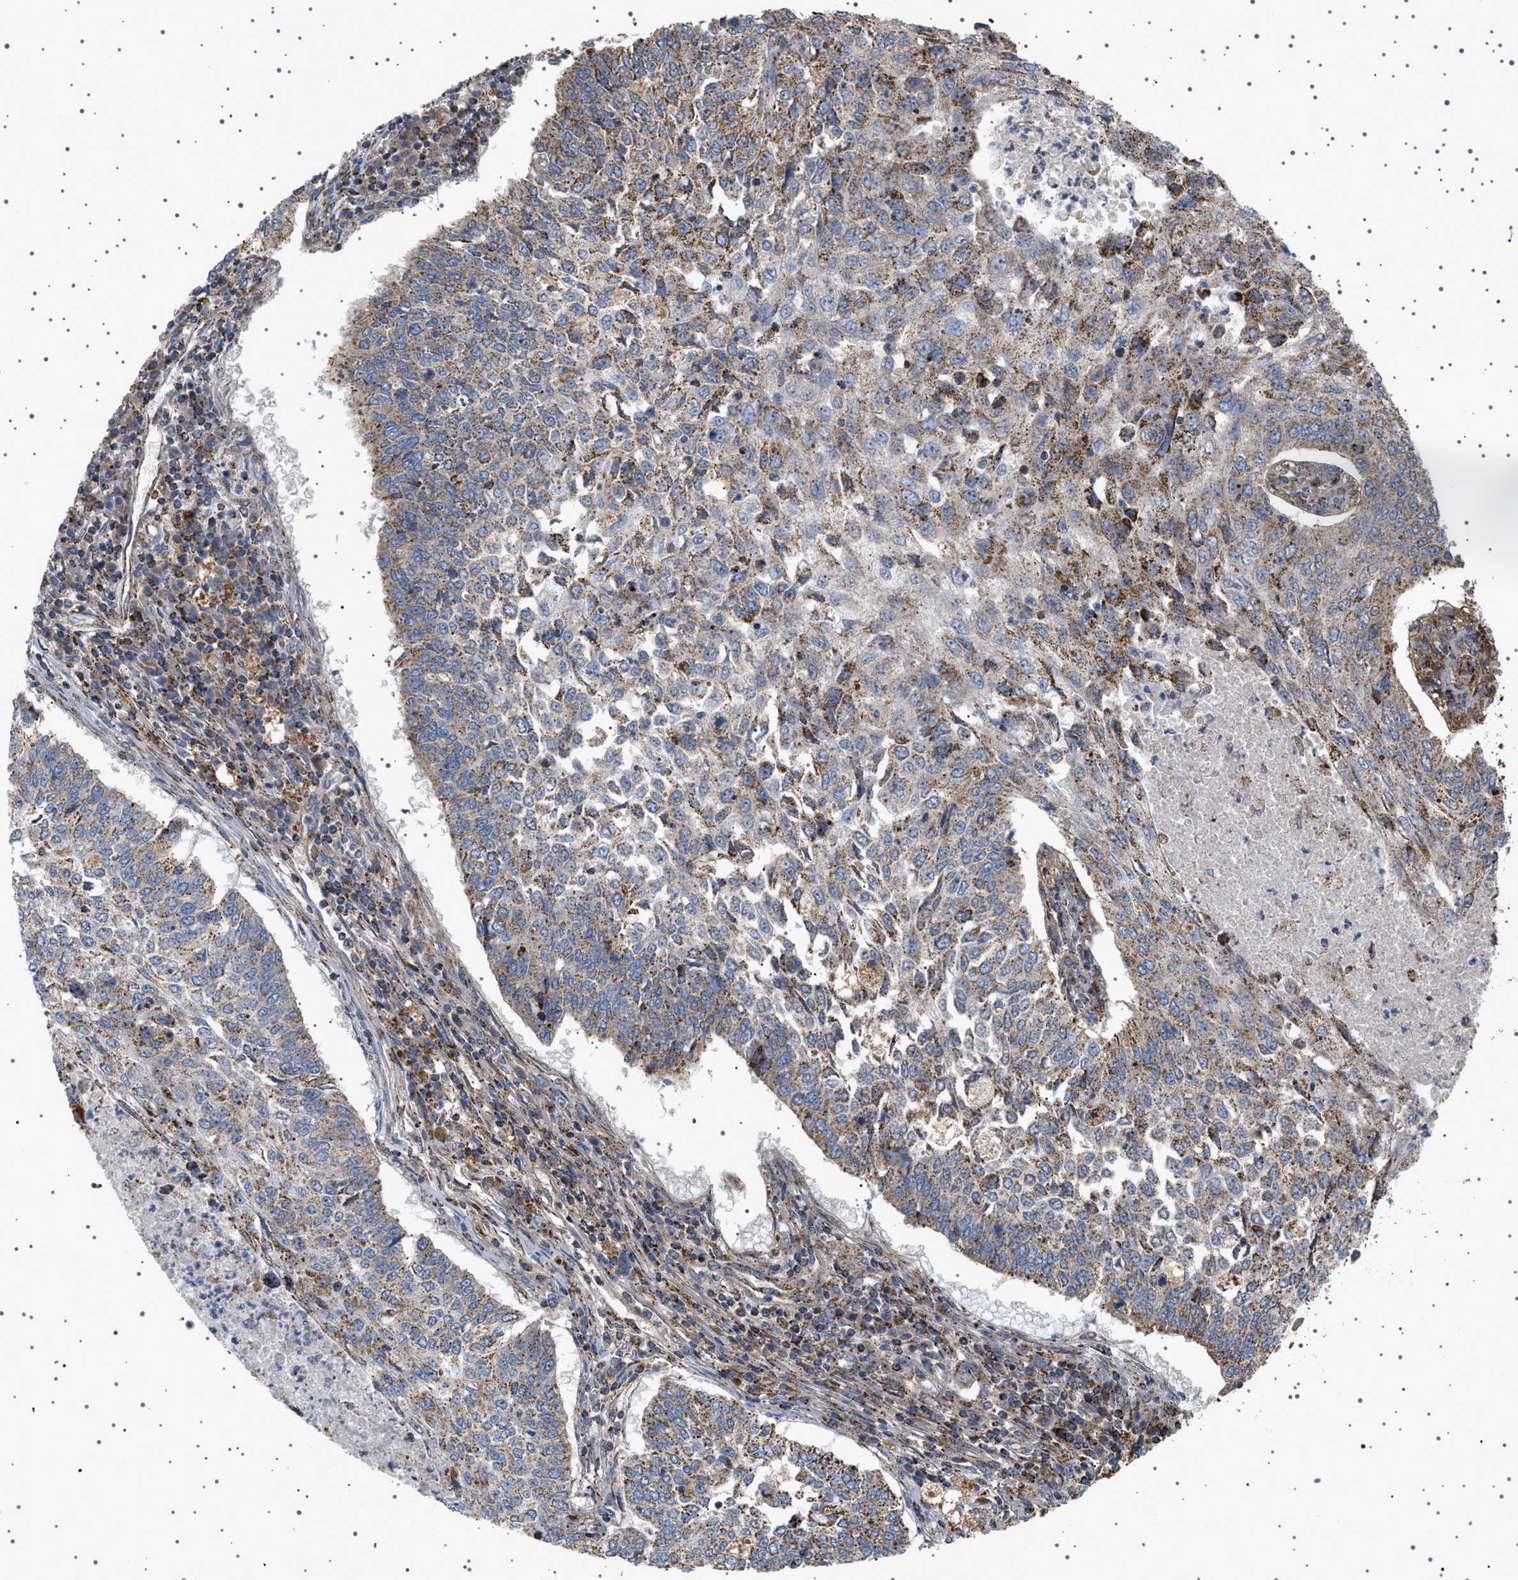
{"staining": {"intensity": "moderate", "quantity": ">75%", "location": "cytoplasmic/membranous"}, "tissue": "lung cancer", "cell_type": "Tumor cells", "image_type": "cancer", "snomed": [{"axis": "morphology", "description": "Normal tissue, NOS"}, {"axis": "morphology", "description": "Squamous cell carcinoma, NOS"}, {"axis": "topography", "description": "Cartilage tissue"}, {"axis": "topography", "description": "Bronchus"}, {"axis": "topography", "description": "Lung"}], "caption": "Protein analysis of lung cancer tissue demonstrates moderate cytoplasmic/membranous staining in approximately >75% of tumor cells. (DAB = brown stain, brightfield microscopy at high magnification).", "gene": "UBXN8", "patient": {"sex": "female", "age": 49}}